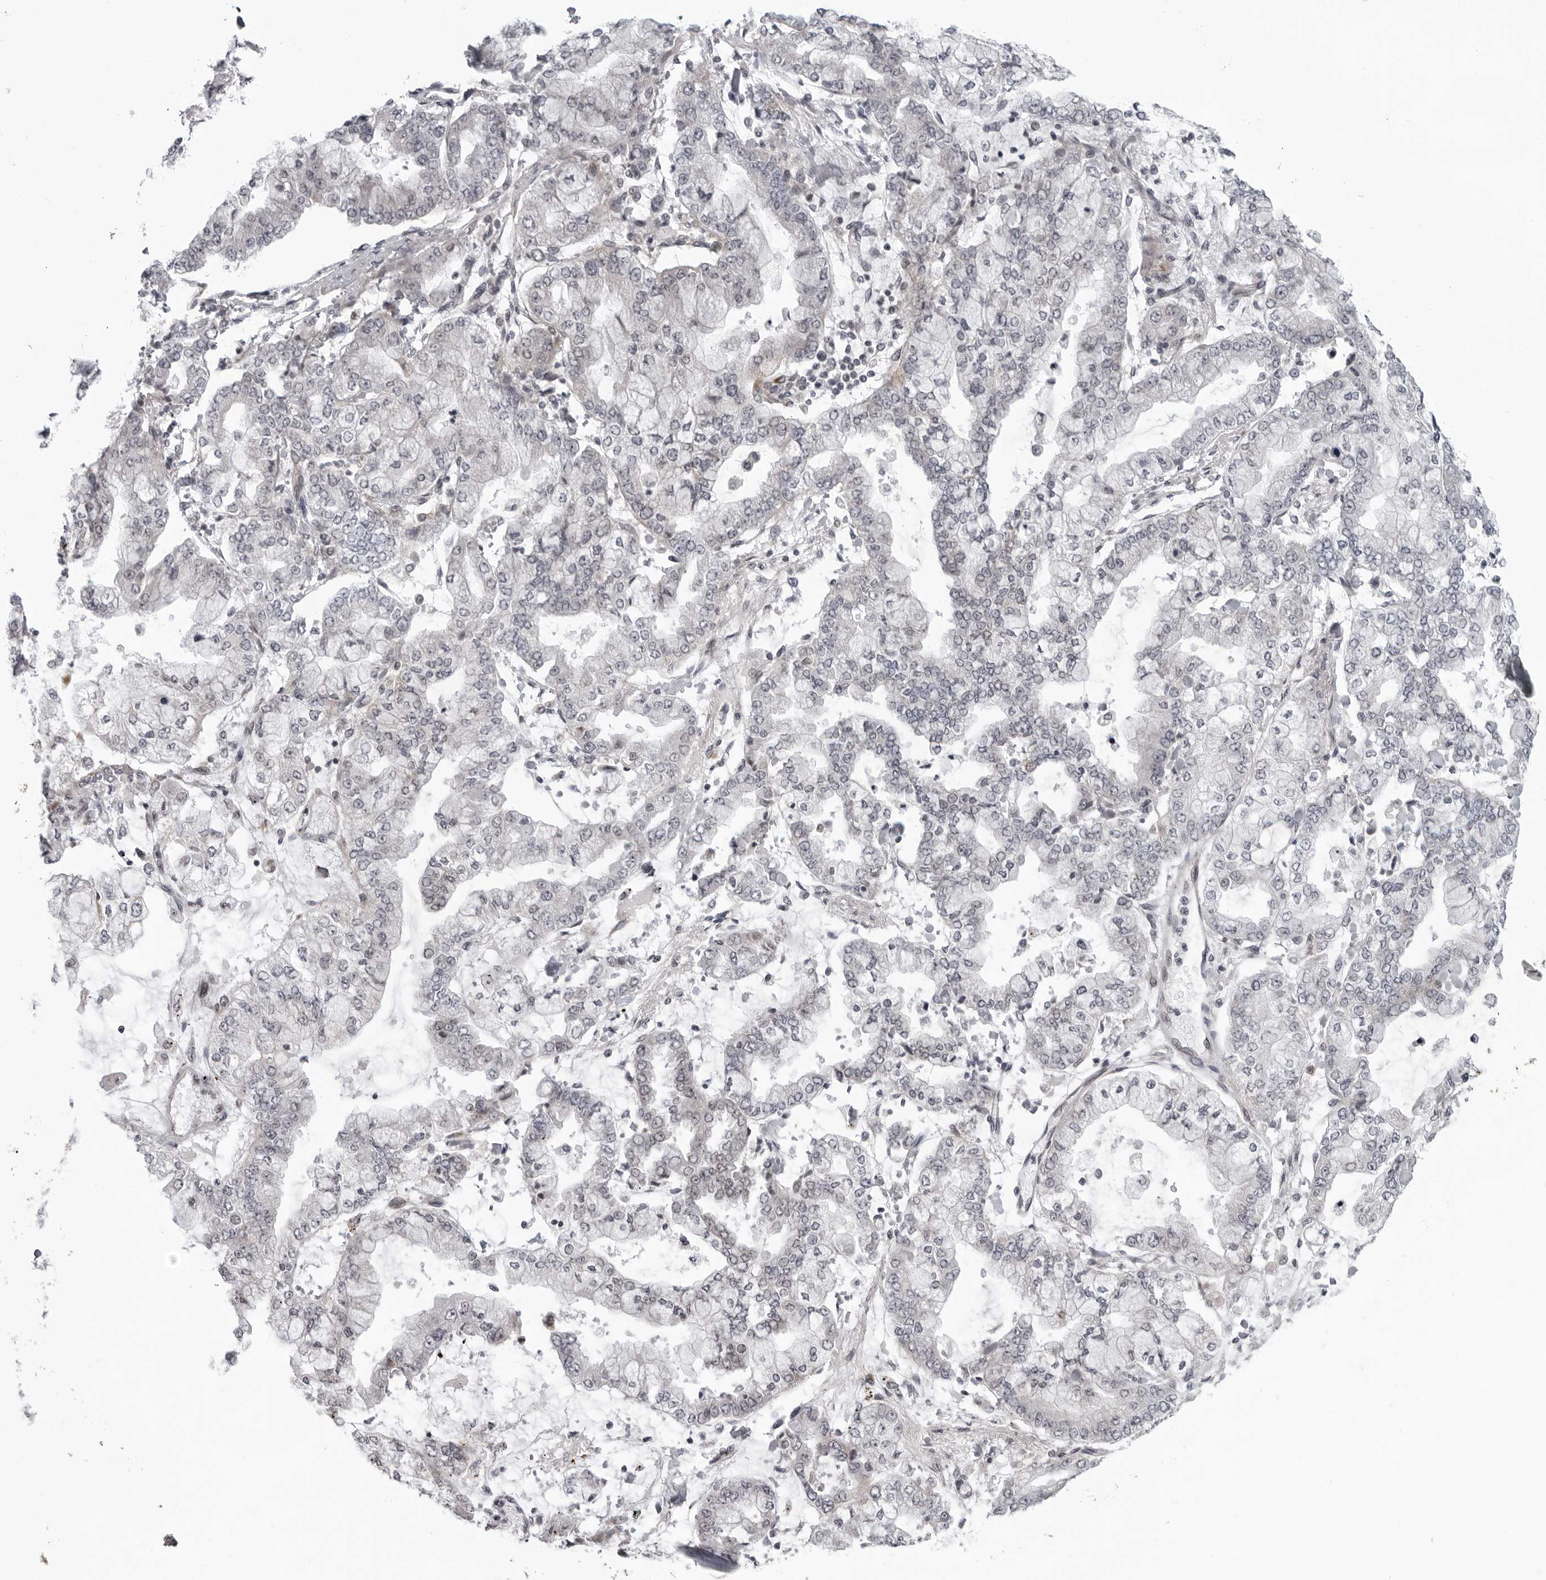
{"staining": {"intensity": "weak", "quantity": "<25%", "location": "cytoplasmic/membranous"}, "tissue": "stomach cancer", "cell_type": "Tumor cells", "image_type": "cancer", "snomed": [{"axis": "morphology", "description": "Normal tissue, NOS"}, {"axis": "morphology", "description": "Adenocarcinoma, NOS"}, {"axis": "topography", "description": "Stomach, upper"}, {"axis": "topography", "description": "Stomach"}], "caption": "IHC micrograph of human stomach adenocarcinoma stained for a protein (brown), which demonstrates no positivity in tumor cells. Brightfield microscopy of immunohistochemistry (IHC) stained with DAB (brown) and hematoxylin (blue), captured at high magnification.", "gene": "MAPK12", "patient": {"sex": "male", "age": 76}}